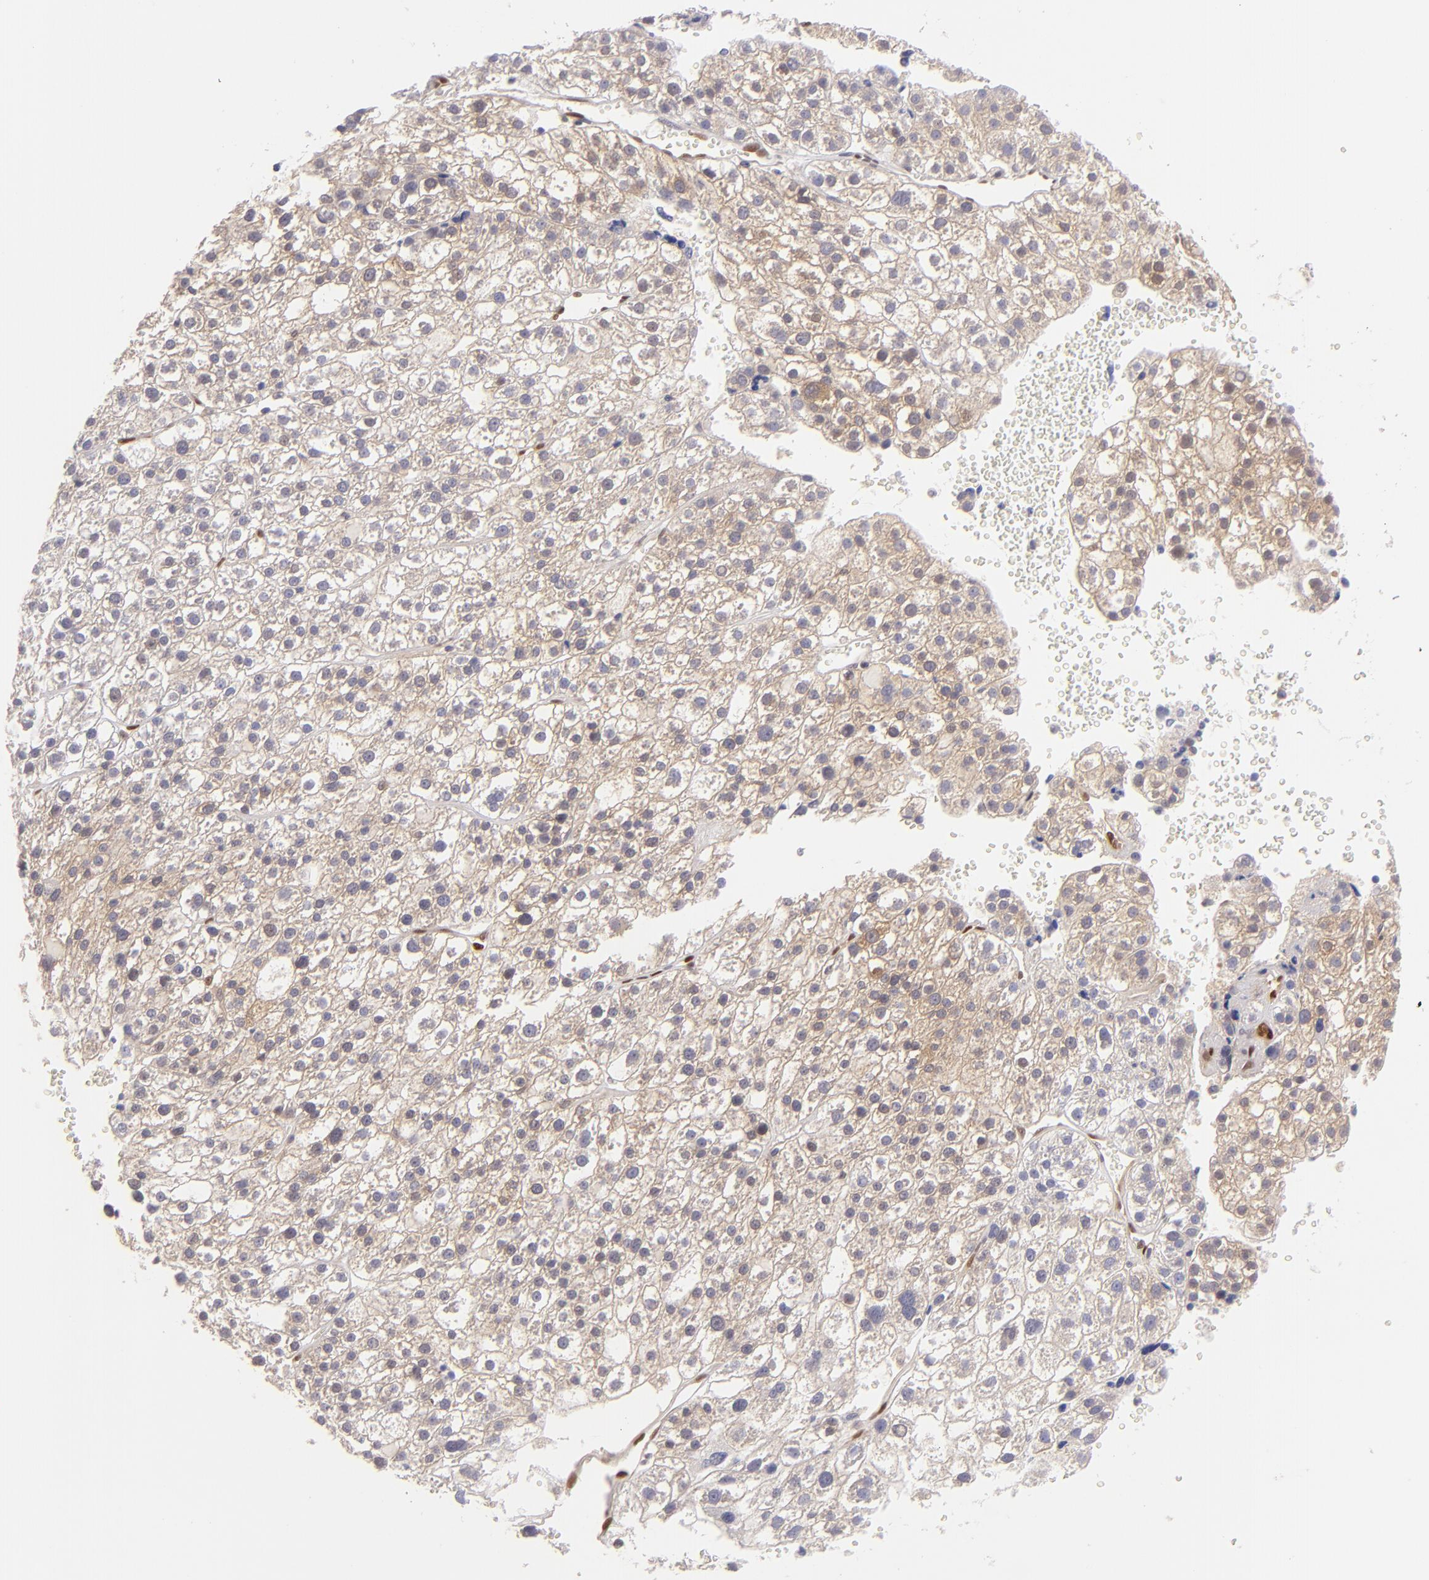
{"staining": {"intensity": "weak", "quantity": "<25%", "location": "cytoplasmic/membranous"}, "tissue": "liver cancer", "cell_type": "Tumor cells", "image_type": "cancer", "snomed": [{"axis": "morphology", "description": "Carcinoma, Hepatocellular, NOS"}, {"axis": "topography", "description": "Liver"}], "caption": "Tumor cells are negative for protein expression in human liver cancer (hepatocellular carcinoma). (Brightfield microscopy of DAB IHC at high magnification).", "gene": "PTPN13", "patient": {"sex": "female", "age": 85}}